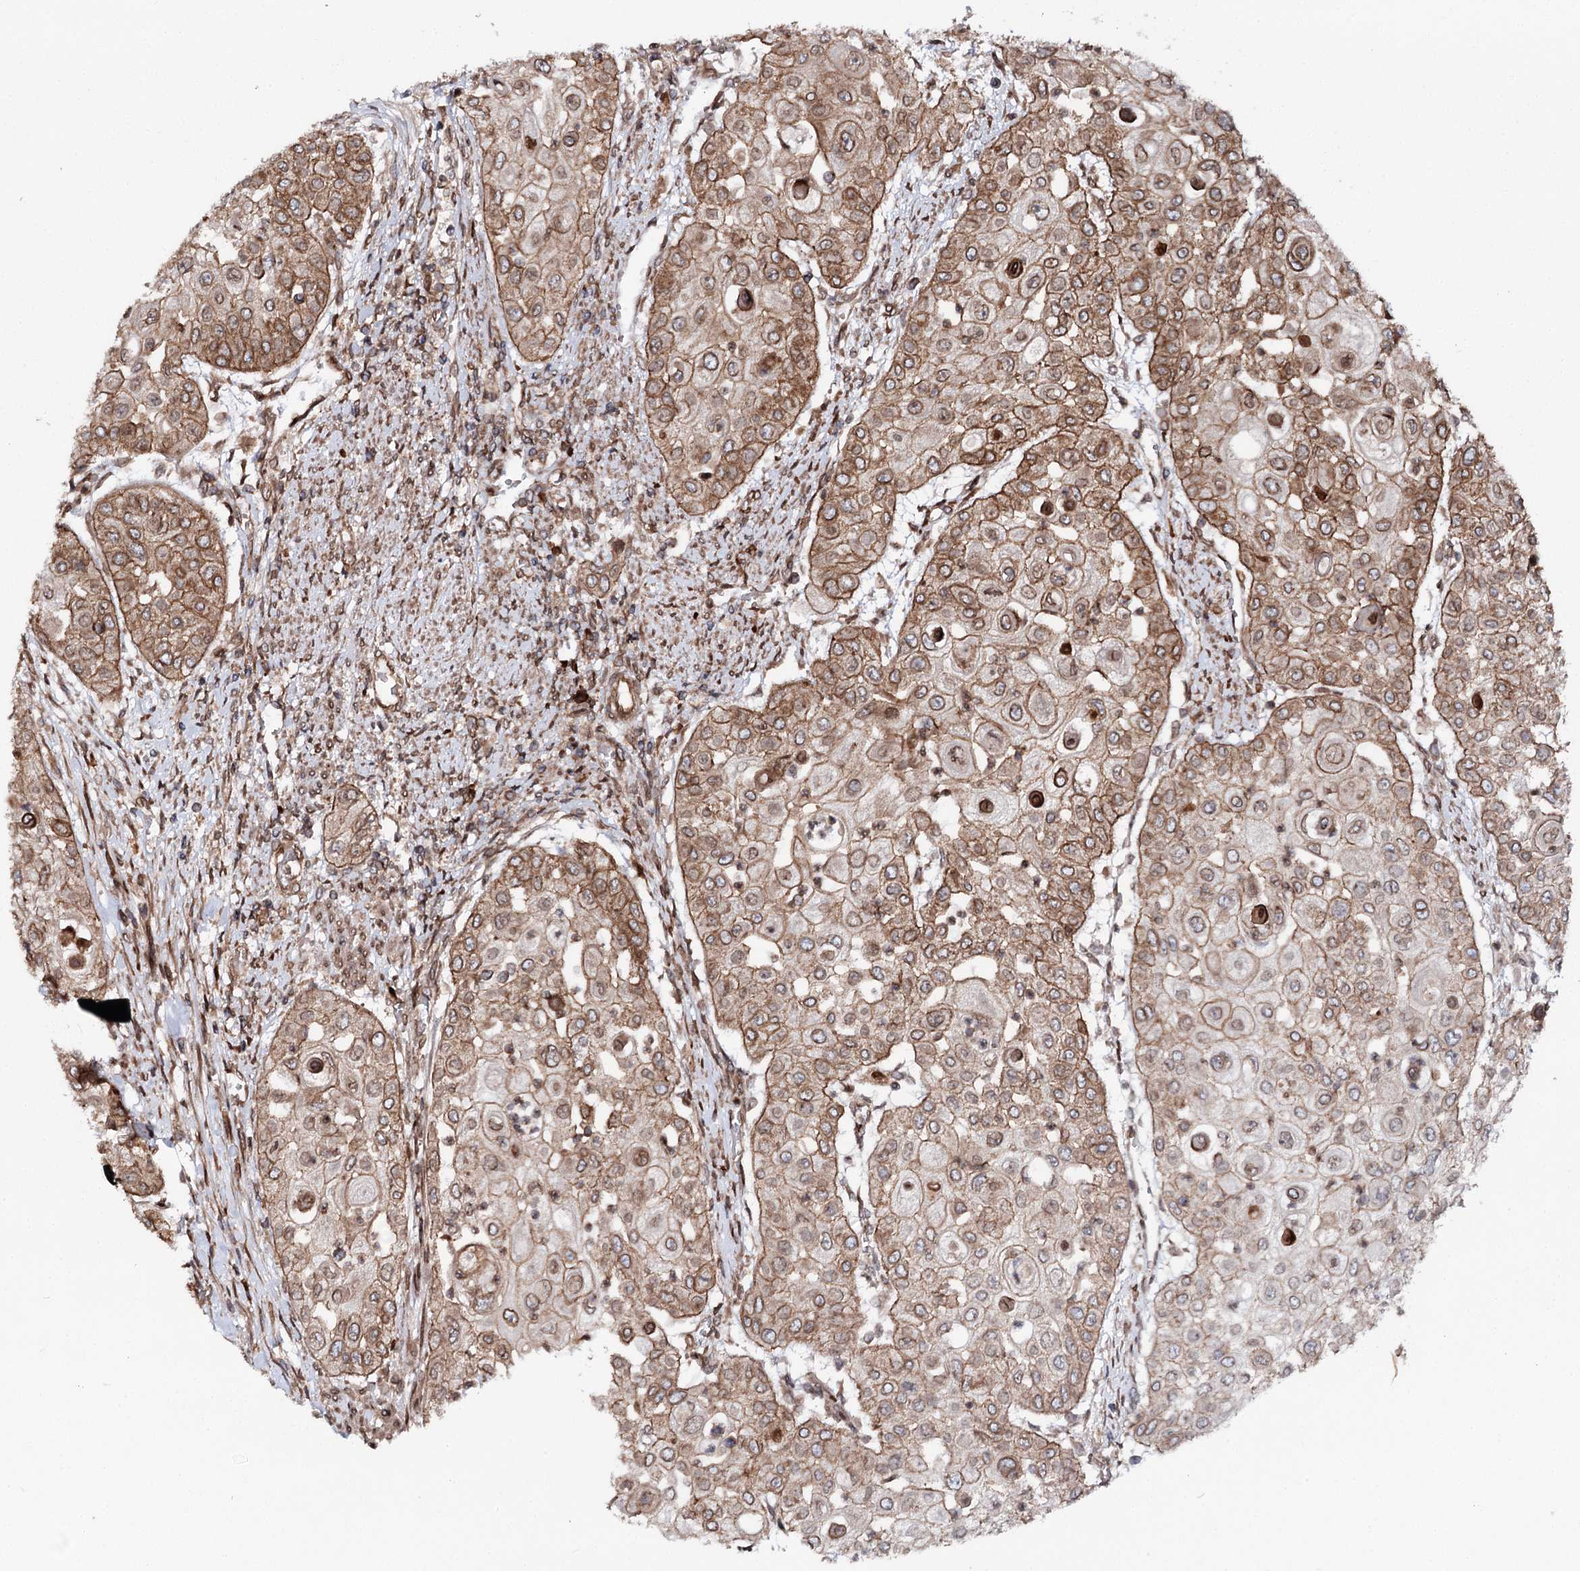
{"staining": {"intensity": "moderate", "quantity": "25%-75%", "location": "cytoplasmic/membranous"}, "tissue": "urothelial cancer", "cell_type": "Tumor cells", "image_type": "cancer", "snomed": [{"axis": "morphology", "description": "Urothelial carcinoma, High grade"}, {"axis": "topography", "description": "Urinary bladder"}], "caption": "Approximately 25%-75% of tumor cells in urothelial cancer display moderate cytoplasmic/membranous protein positivity as visualized by brown immunohistochemical staining.", "gene": "FGFR1OP2", "patient": {"sex": "female", "age": 79}}